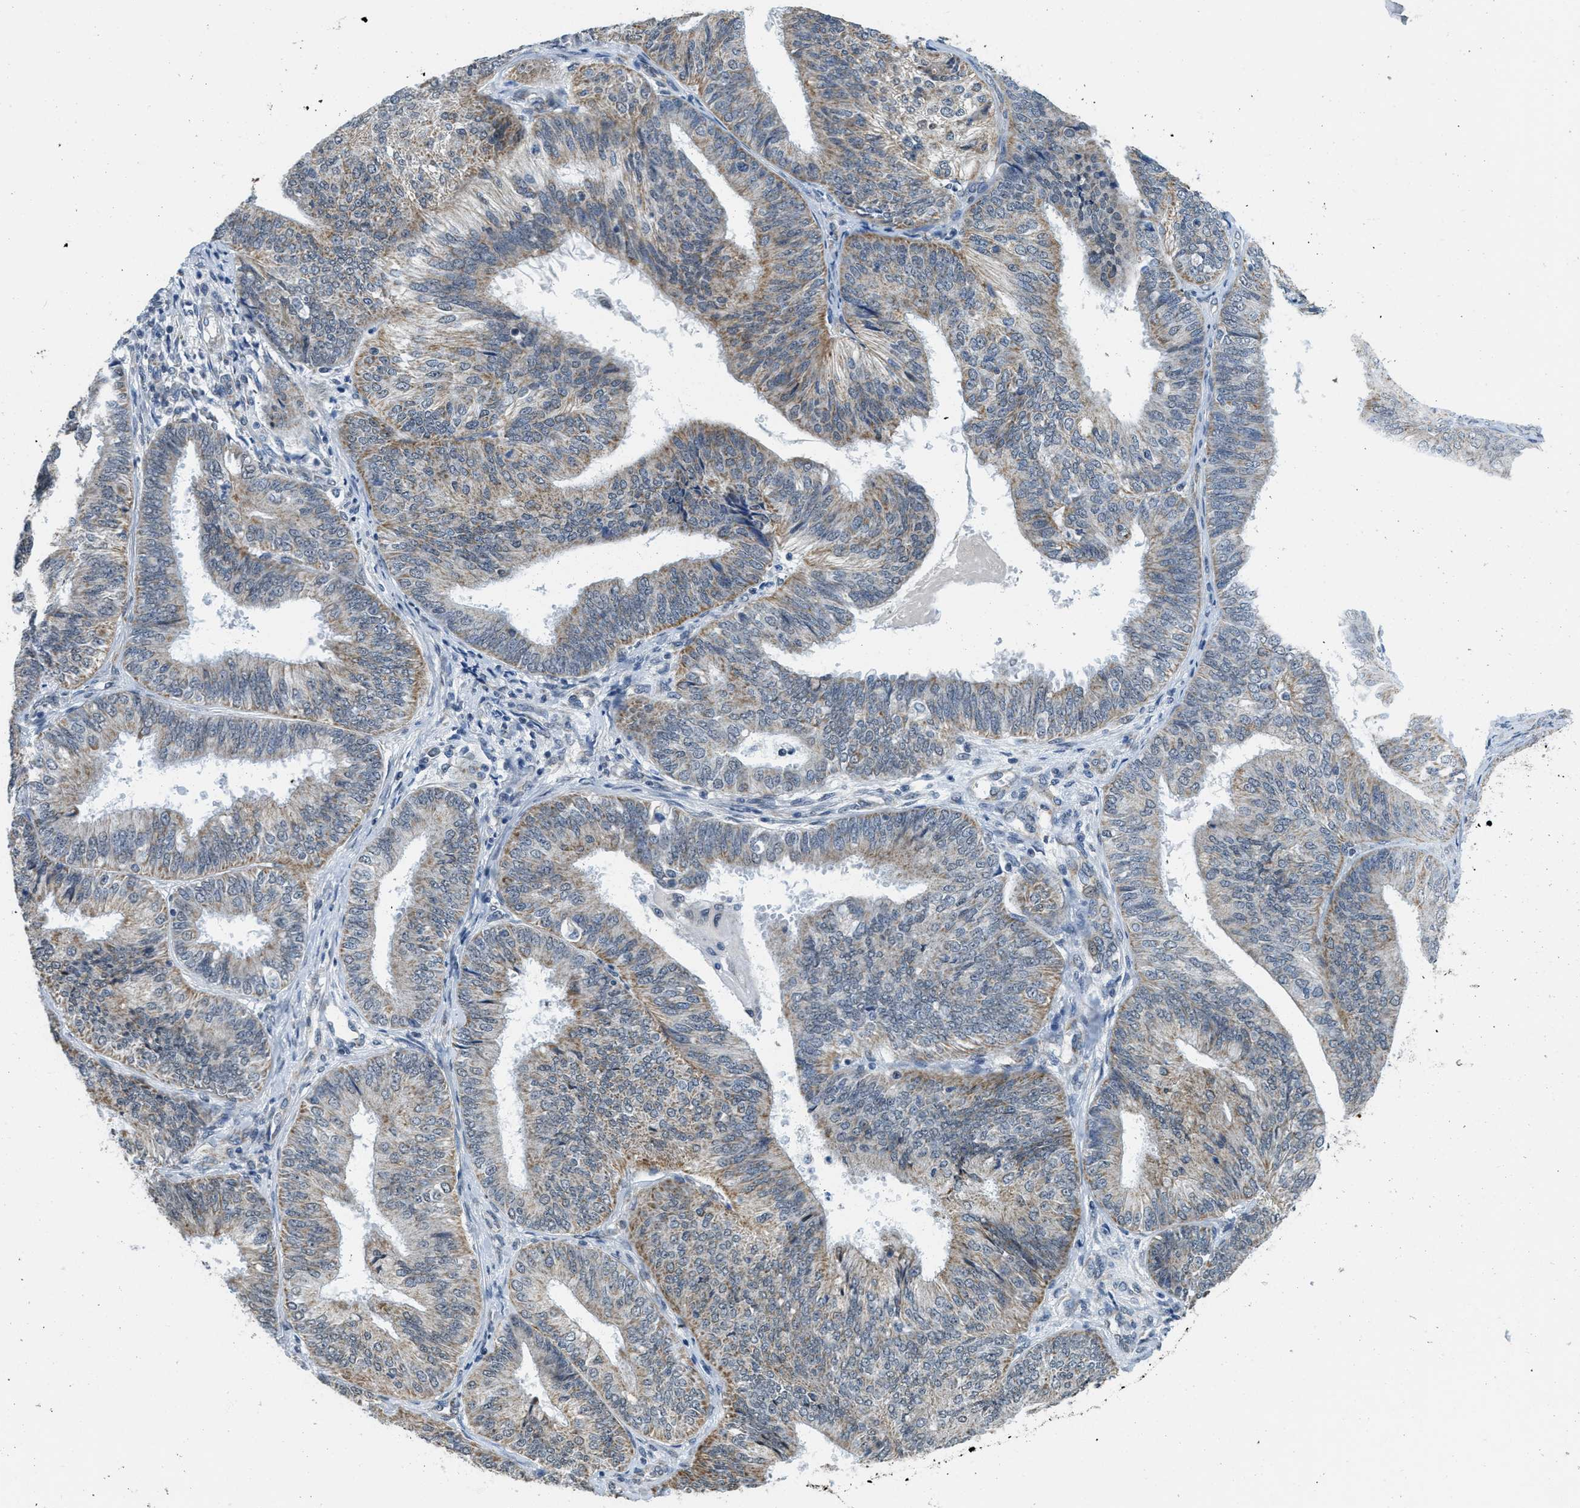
{"staining": {"intensity": "weak", "quantity": ">75%", "location": "cytoplasmic/membranous"}, "tissue": "endometrial cancer", "cell_type": "Tumor cells", "image_type": "cancer", "snomed": [{"axis": "morphology", "description": "Adenocarcinoma, NOS"}, {"axis": "topography", "description": "Endometrium"}], "caption": "Human endometrial cancer stained with a protein marker shows weak staining in tumor cells.", "gene": "TOMM70", "patient": {"sex": "female", "age": 58}}